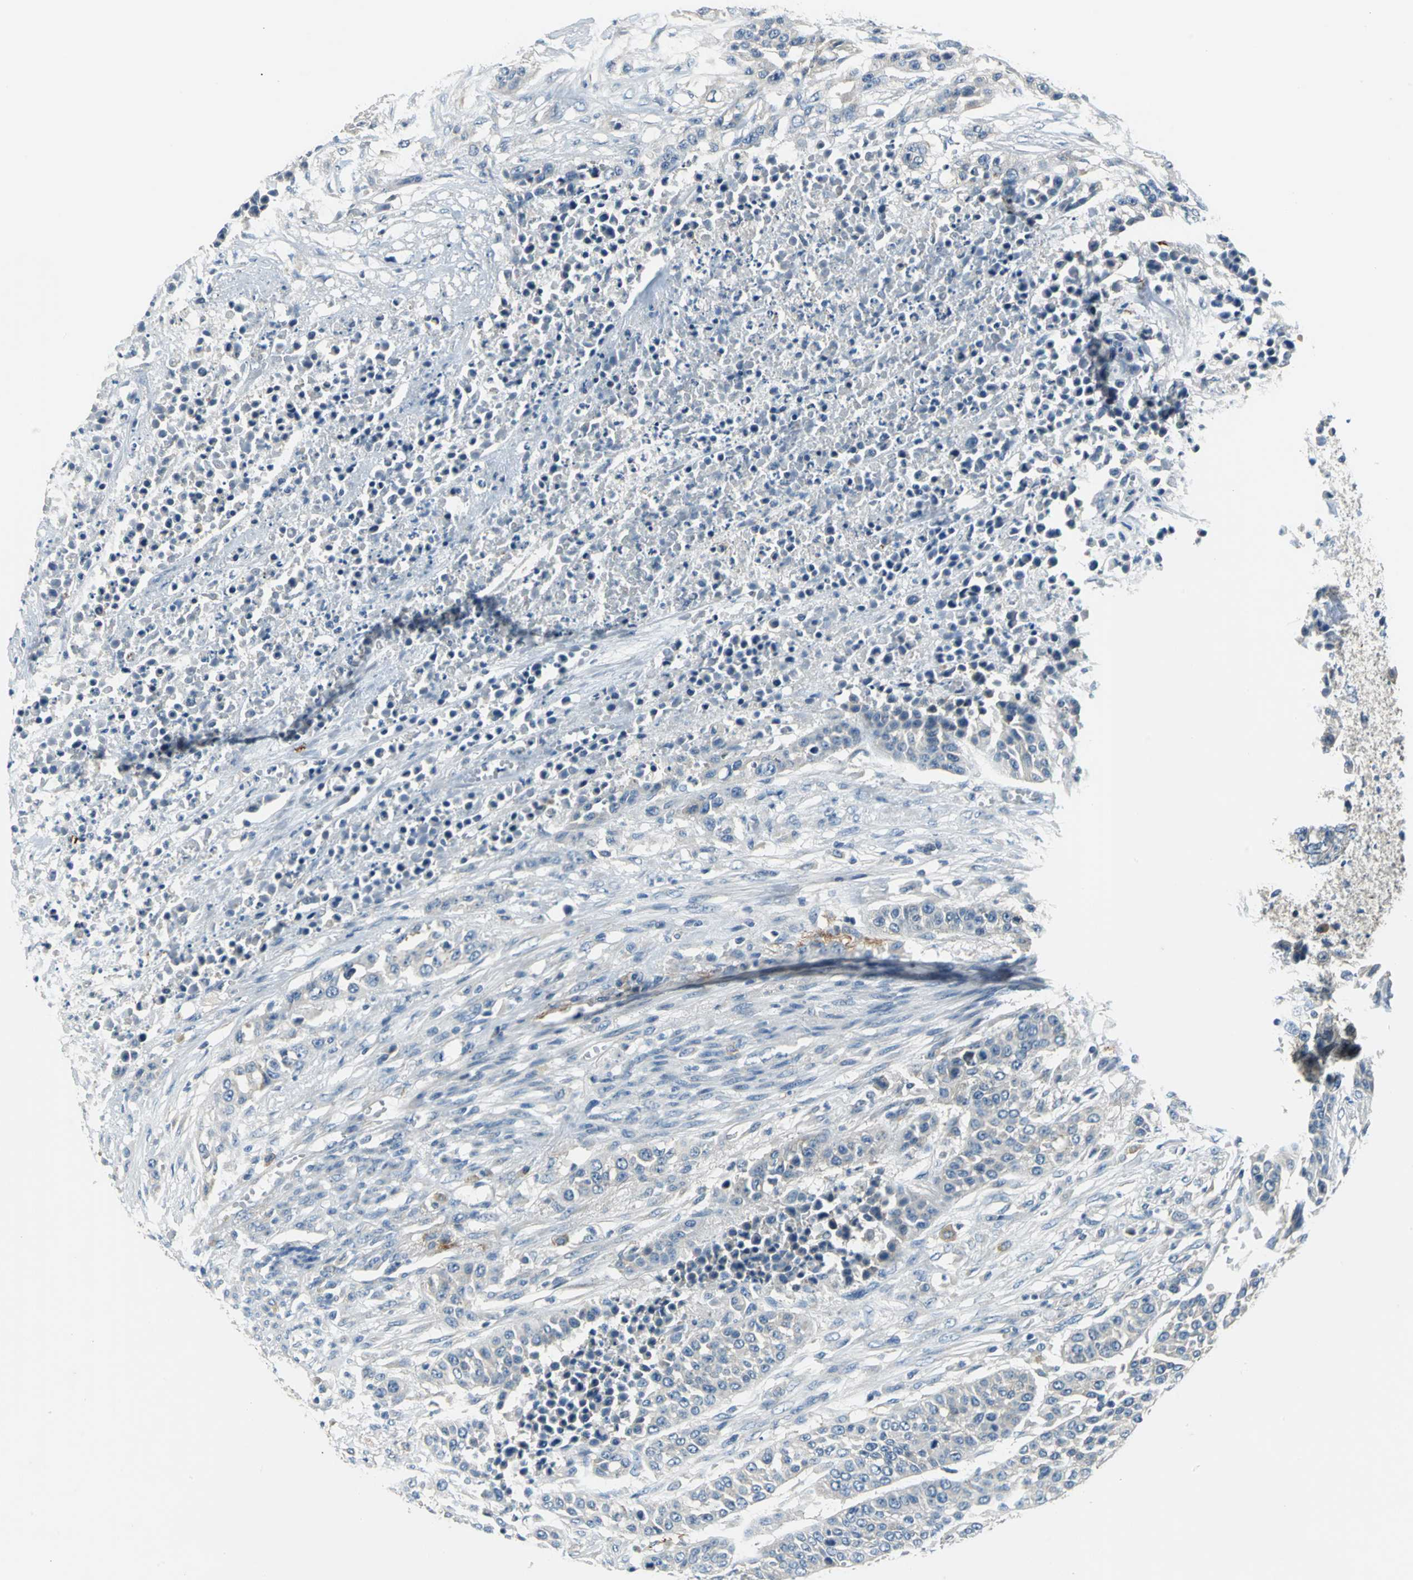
{"staining": {"intensity": "negative", "quantity": "none", "location": "none"}, "tissue": "urothelial cancer", "cell_type": "Tumor cells", "image_type": "cancer", "snomed": [{"axis": "morphology", "description": "Urothelial carcinoma, High grade"}, {"axis": "topography", "description": "Urinary bladder"}], "caption": "The photomicrograph exhibits no significant staining in tumor cells of urothelial cancer.", "gene": "SLC16A7", "patient": {"sex": "male", "age": 74}}